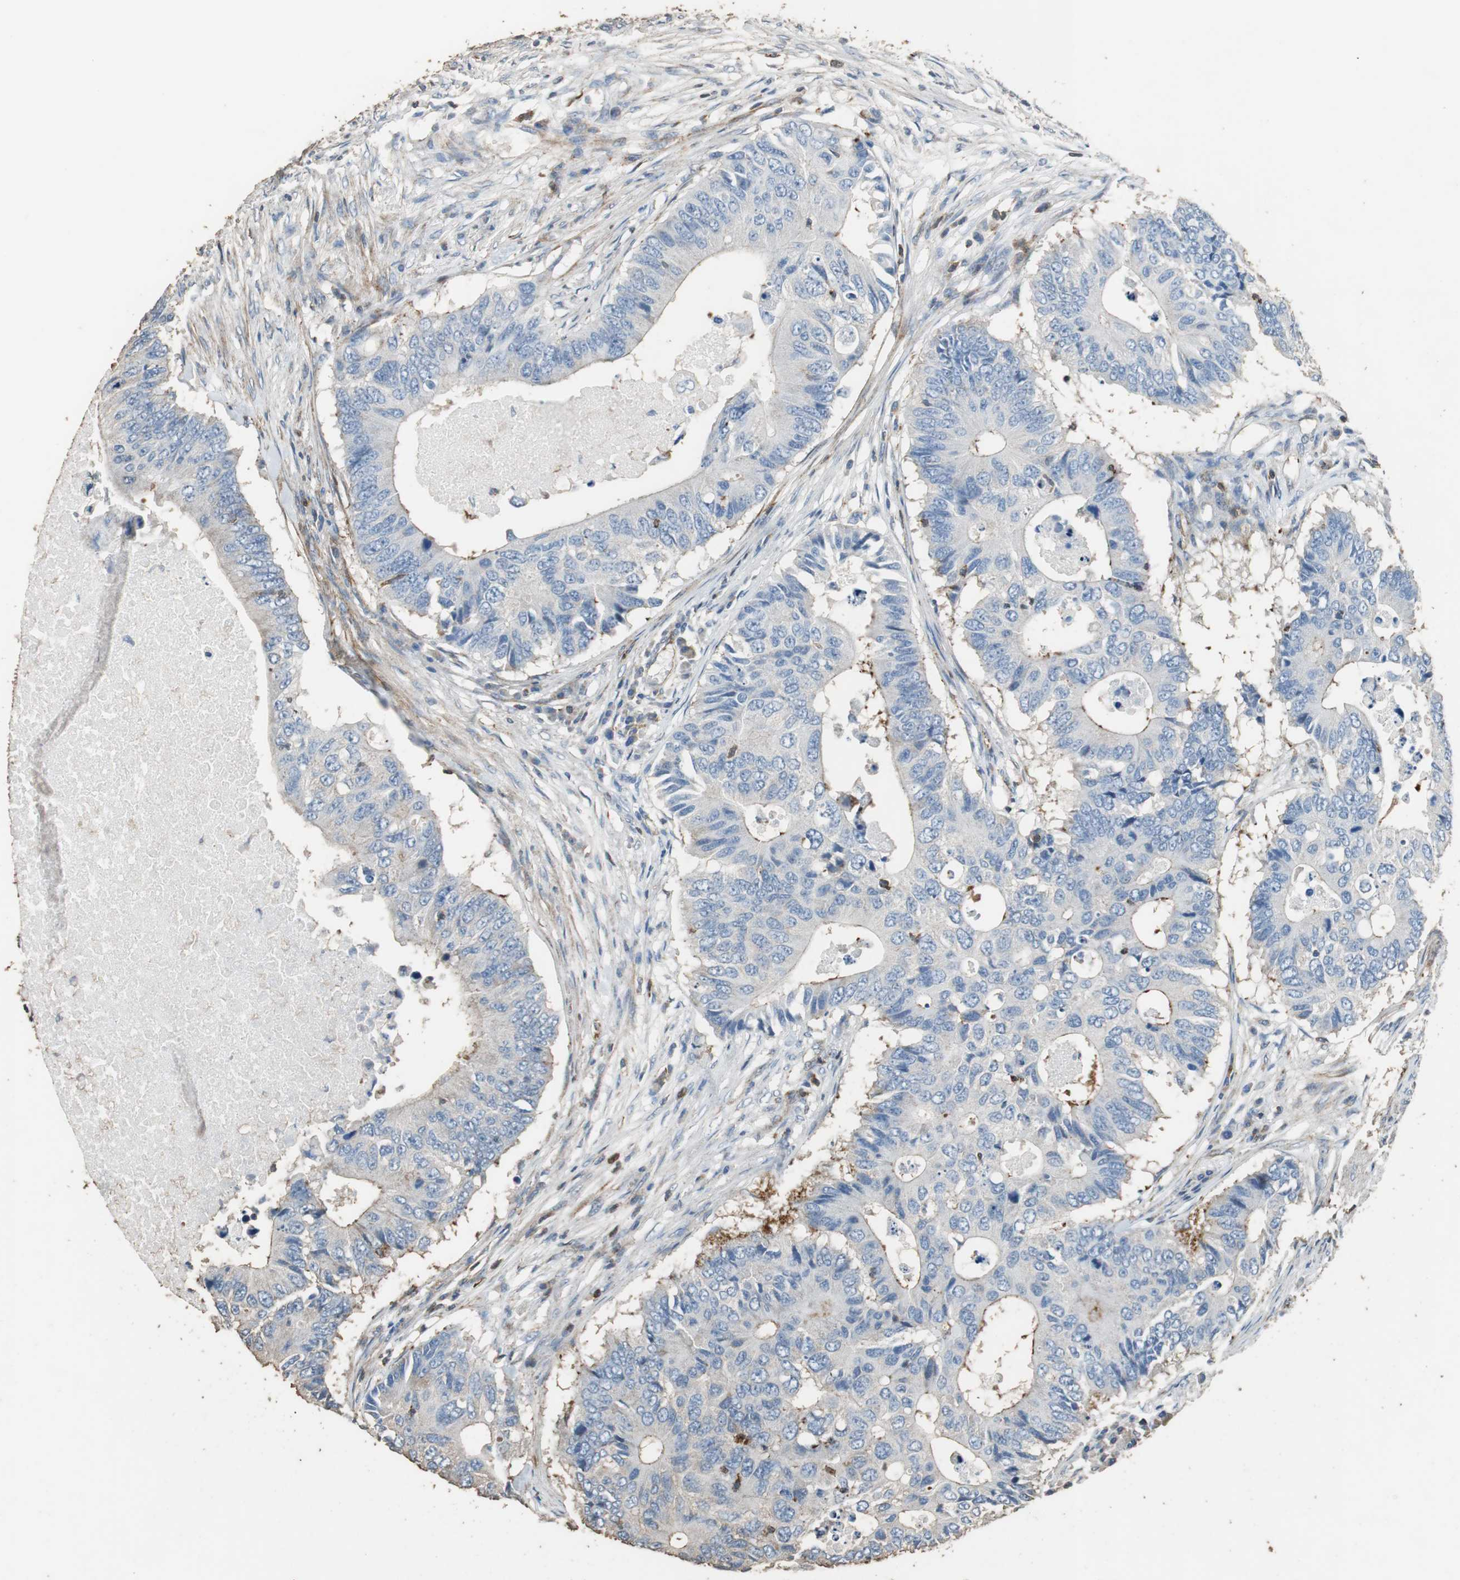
{"staining": {"intensity": "negative", "quantity": "none", "location": "none"}, "tissue": "colorectal cancer", "cell_type": "Tumor cells", "image_type": "cancer", "snomed": [{"axis": "morphology", "description": "Adenocarcinoma, NOS"}, {"axis": "topography", "description": "Colon"}], "caption": "Adenocarcinoma (colorectal) stained for a protein using immunohistochemistry (IHC) exhibits no expression tumor cells.", "gene": "PRKRA", "patient": {"sex": "male", "age": 71}}